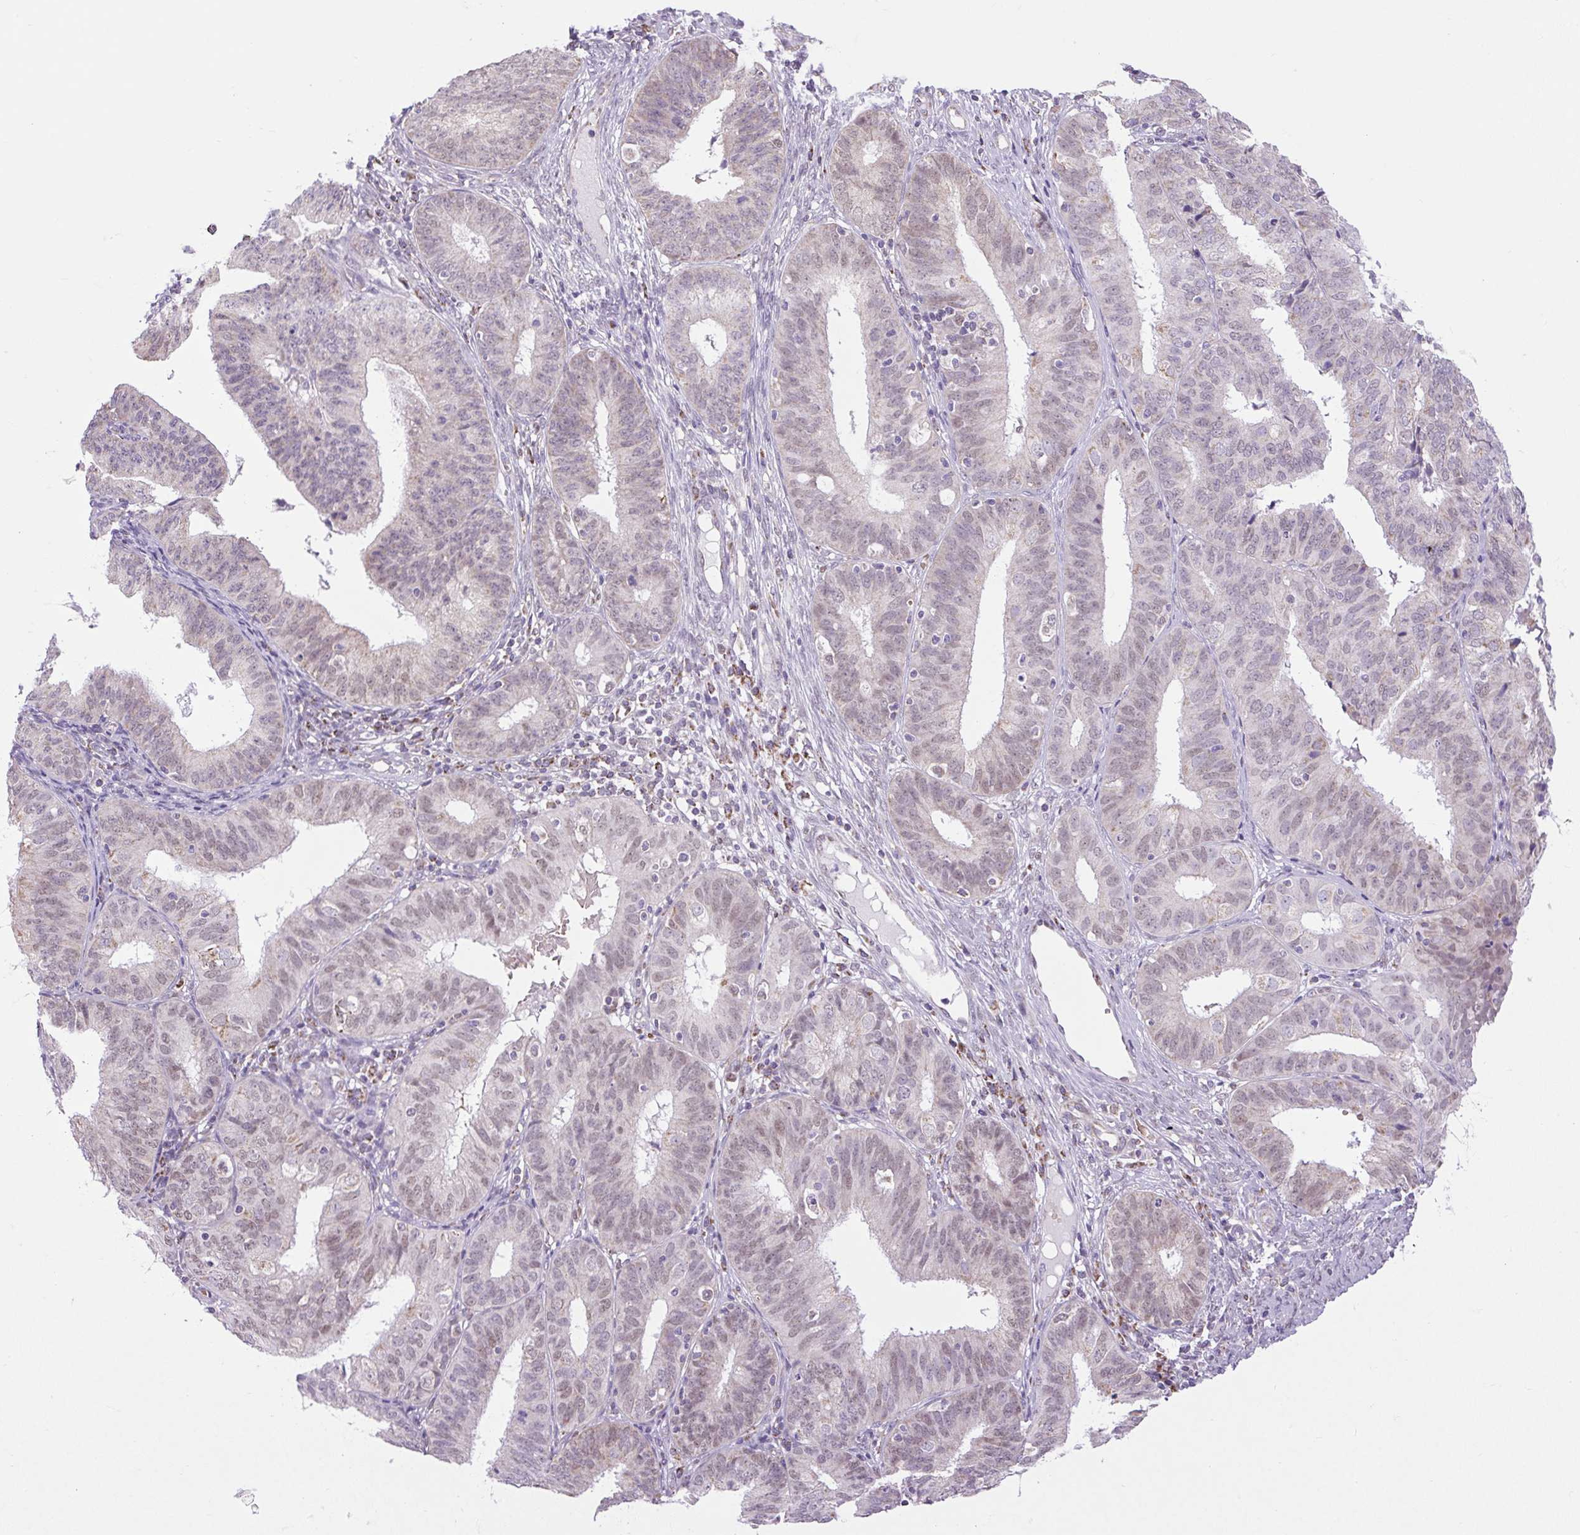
{"staining": {"intensity": "weak", "quantity": "25%-75%", "location": "nuclear"}, "tissue": "endometrial cancer", "cell_type": "Tumor cells", "image_type": "cancer", "snomed": [{"axis": "morphology", "description": "Adenocarcinoma, NOS"}, {"axis": "topography", "description": "Endometrium"}], "caption": "There is low levels of weak nuclear expression in tumor cells of endometrial adenocarcinoma, as demonstrated by immunohistochemical staining (brown color).", "gene": "SCO2", "patient": {"sex": "female", "age": 51}}